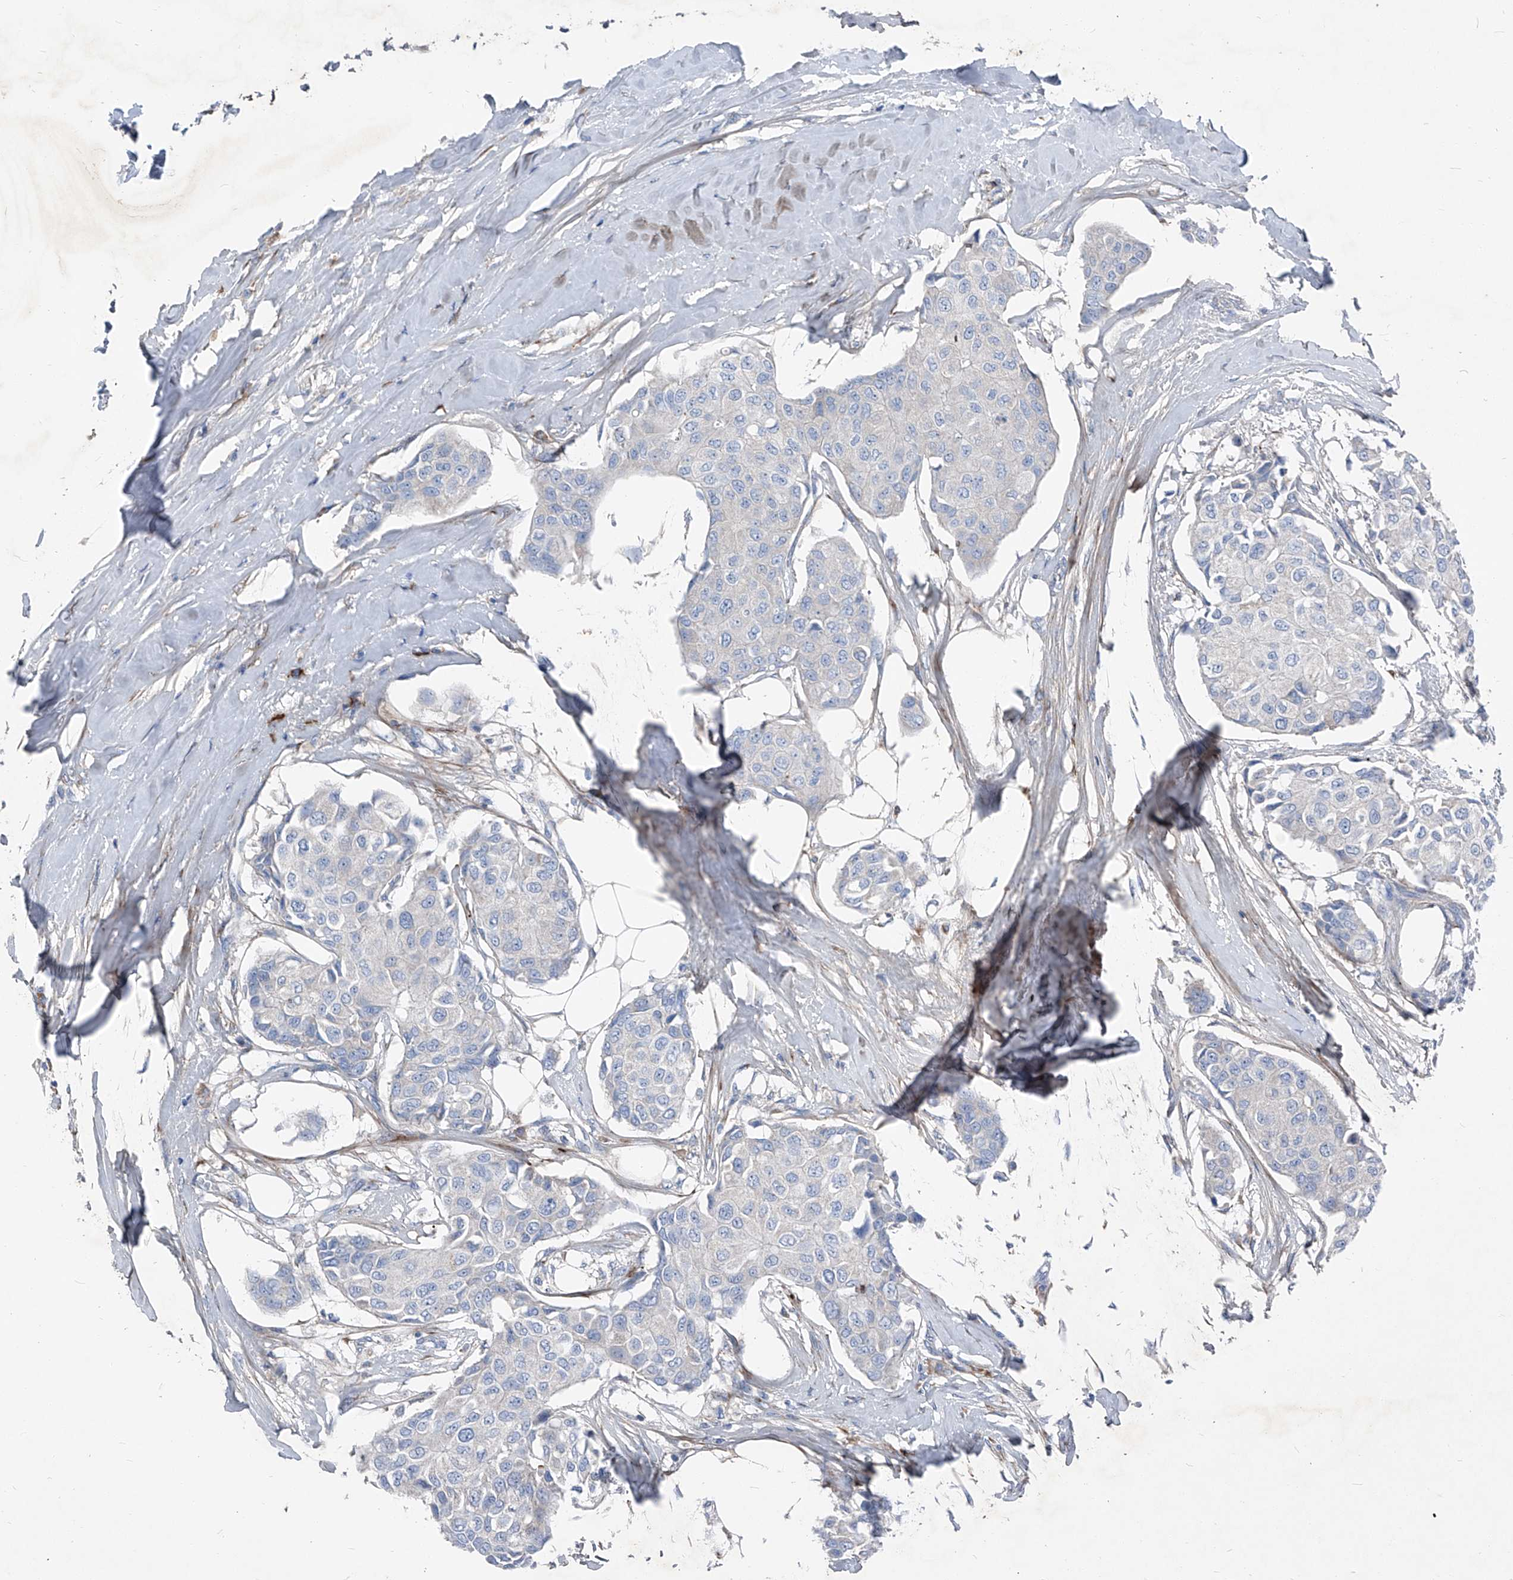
{"staining": {"intensity": "negative", "quantity": "none", "location": "none"}, "tissue": "breast cancer", "cell_type": "Tumor cells", "image_type": "cancer", "snomed": [{"axis": "morphology", "description": "Duct carcinoma"}, {"axis": "topography", "description": "Breast"}], "caption": "Immunohistochemistry (IHC) of human breast cancer demonstrates no positivity in tumor cells.", "gene": "IFI27", "patient": {"sex": "female", "age": 80}}